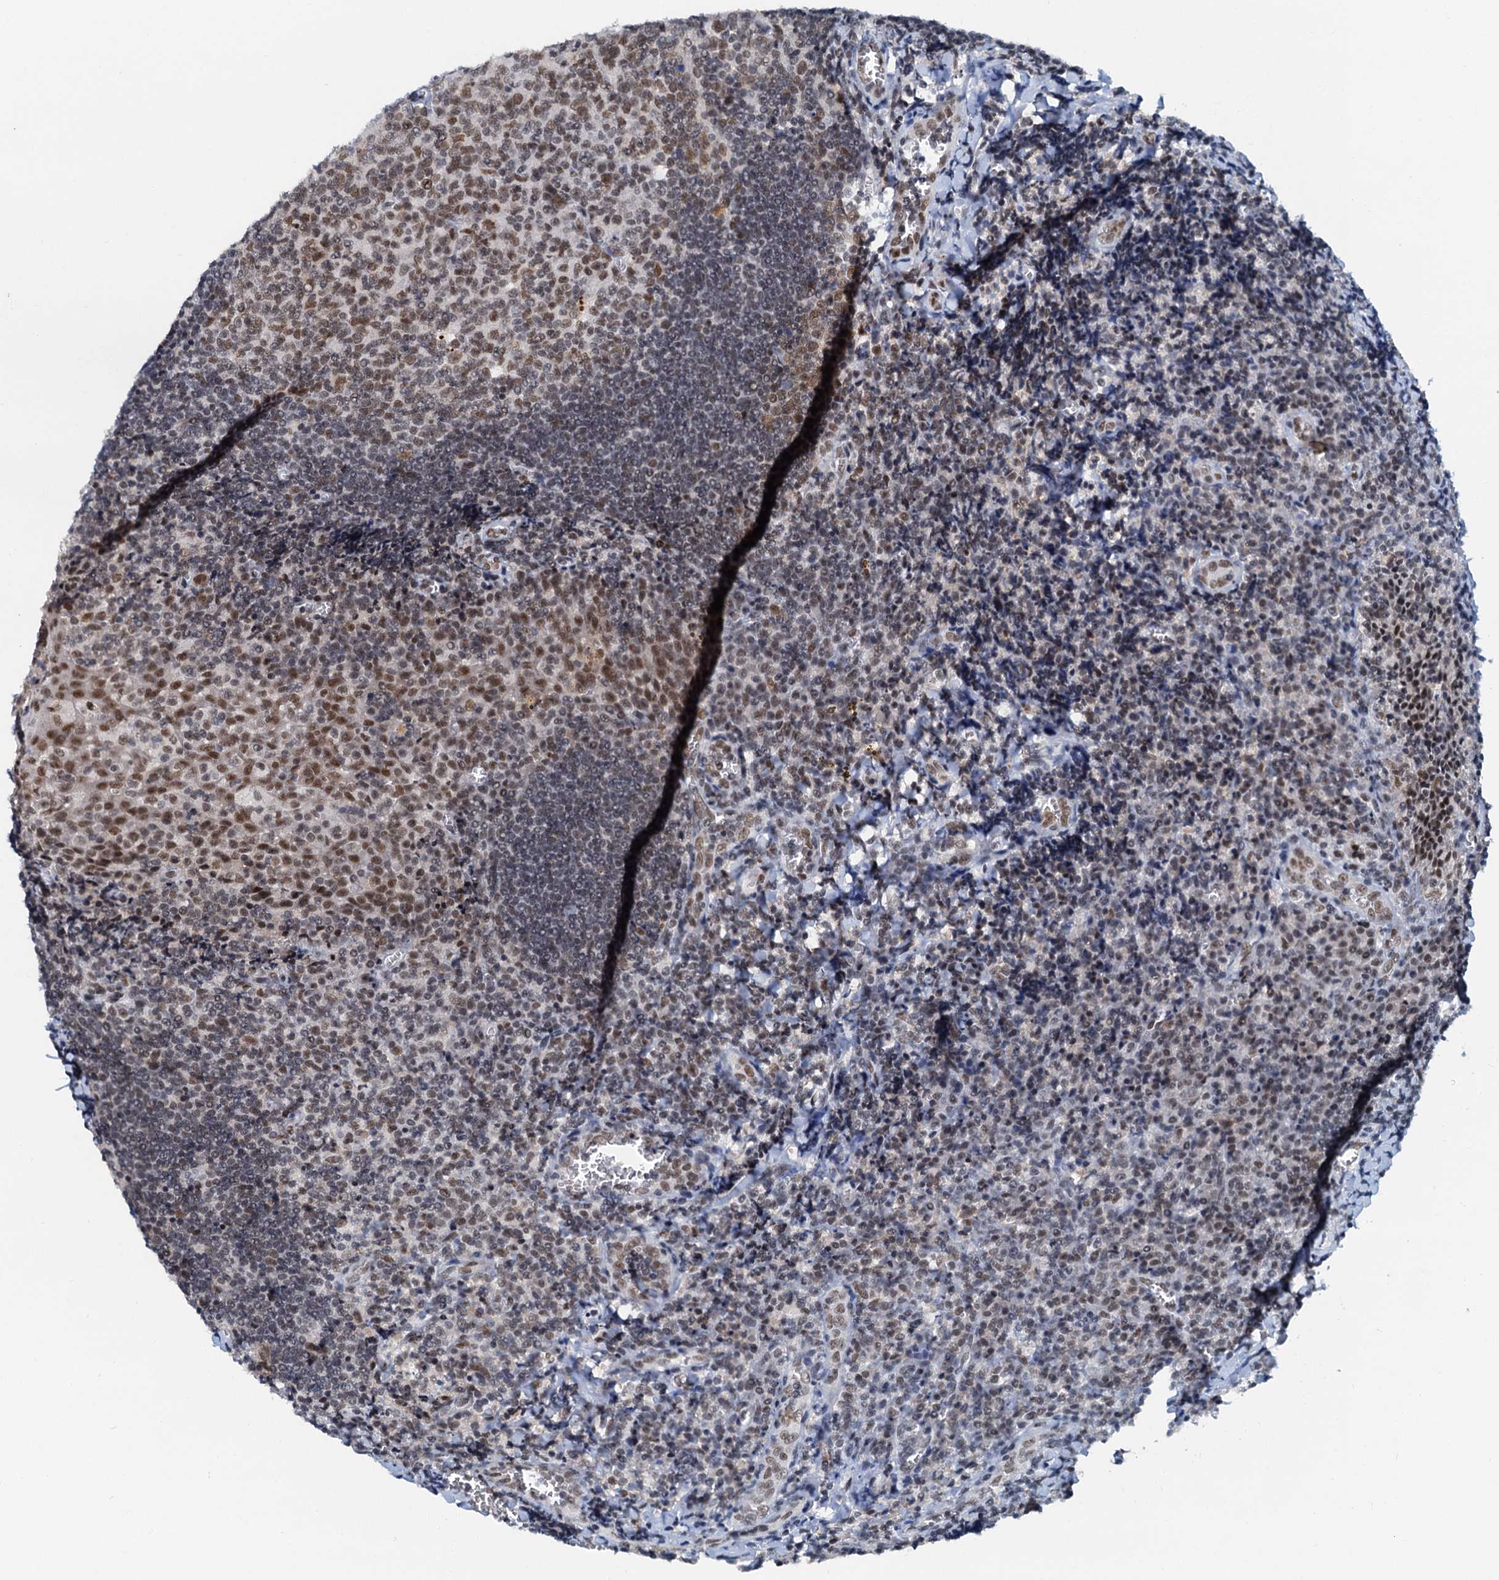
{"staining": {"intensity": "moderate", "quantity": ">75%", "location": "nuclear"}, "tissue": "tonsil", "cell_type": "Germinal center cells", "image_type": "normal", "snomed": [{"axis": "morphology", "description": "Normal tissue, NOS"}, {"axis": "topography", "description": "Tonsil"}], "caption": "This is a photomicrograph of immunohistochemistry (IHC) staining of unremarkable tonsil, which shows moderate expression in the nuclear of germinal center cells.", "gene": "SNRPD1", "patient": {"sex": "male", "age": 27}}